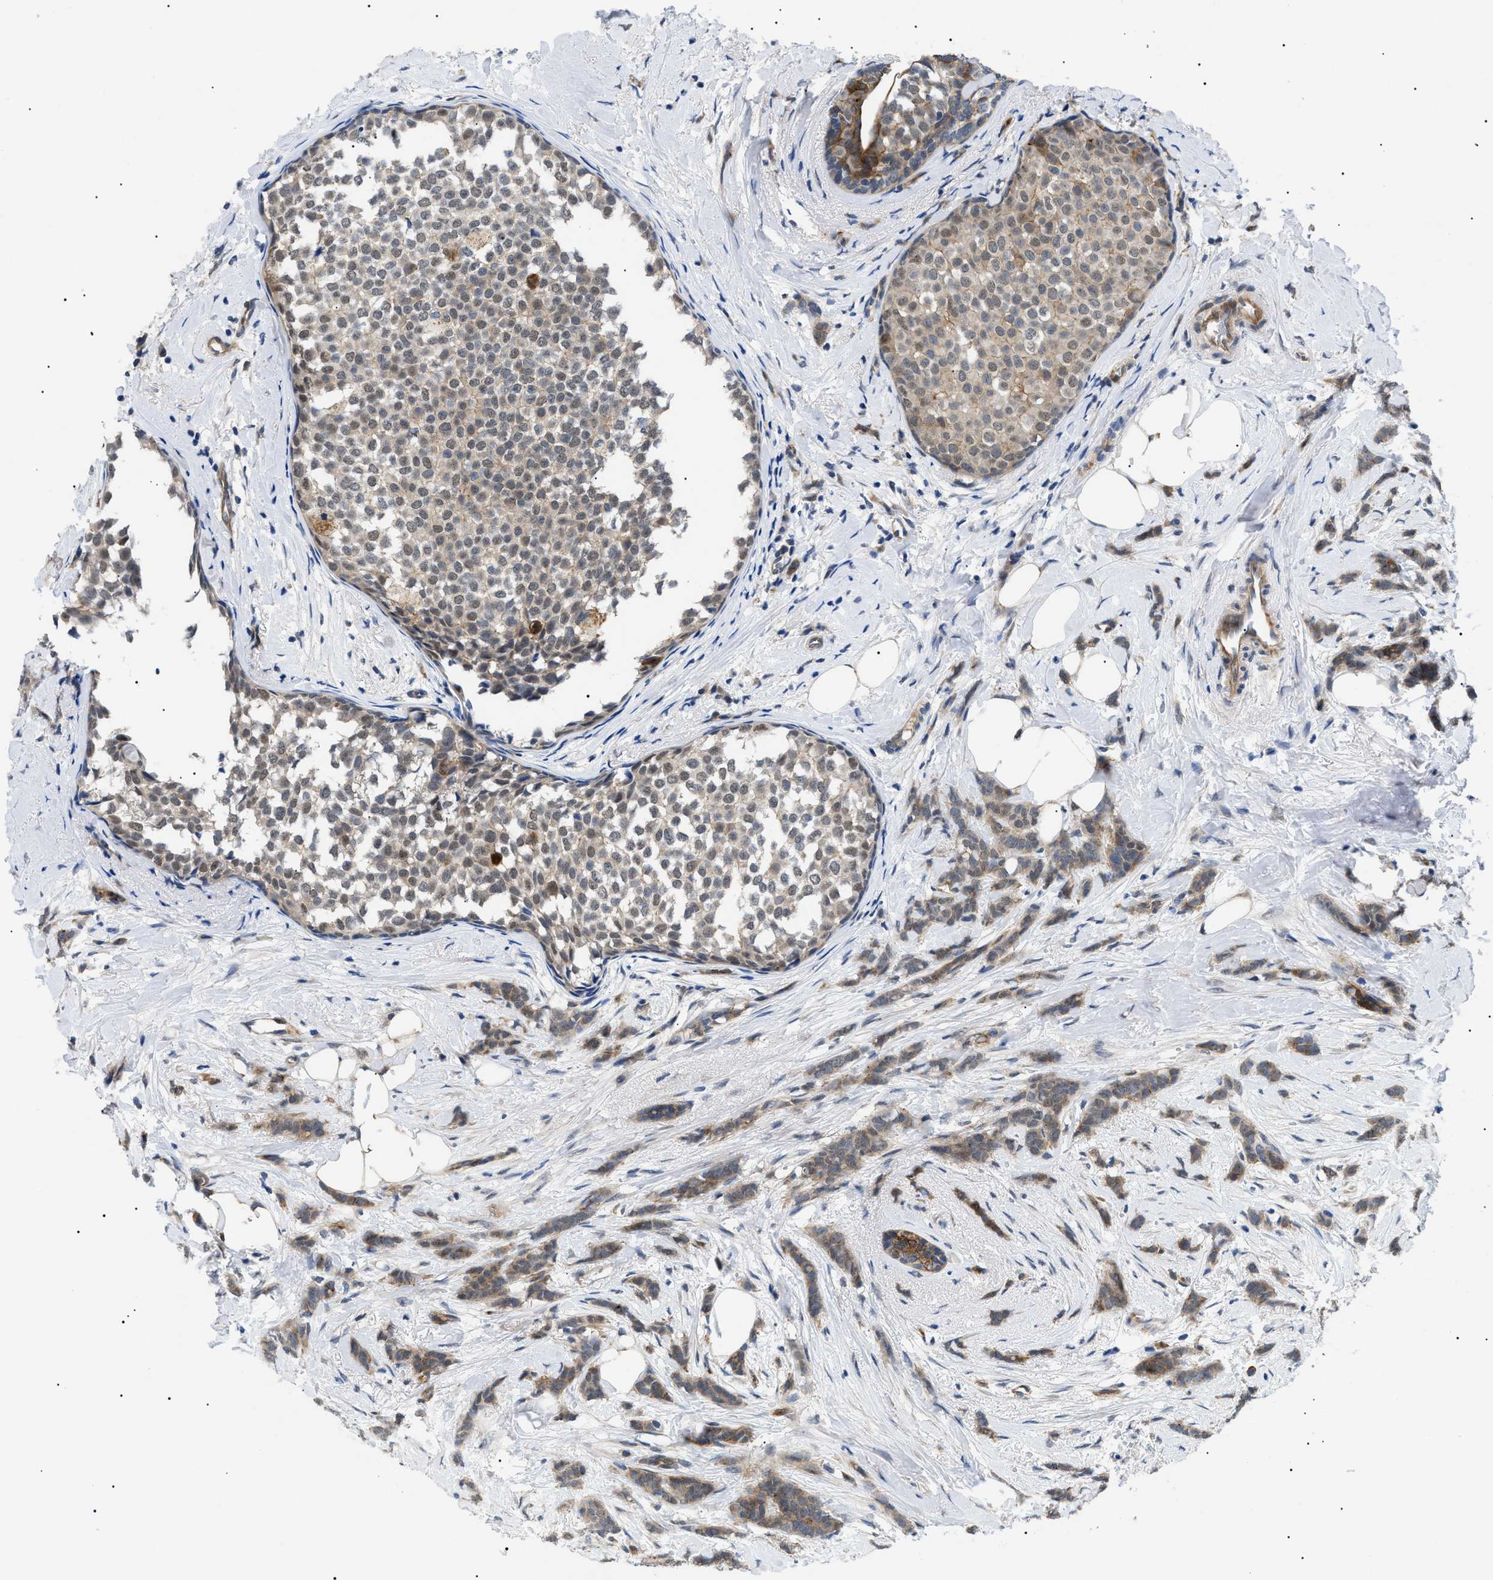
{"staining": {"intensity": "weak", "quantity": ">75%", "location": "cytoplasmic/membranous"}, "tissue": "breast cancer", "cell_type": "Tumor cells", "image_type": "cancer", "snomed": [{"axis": "morphology", "description": "Lobular carcinoma, in situ"}, {"axis": "morphology", "description": "Lobular carcinoma"}, {"axis": "topography", "description": "Breast"}], "caption": "A micrograph of breast cancer stained for a protein demonstrates weak cytoplasmic/membranous brown staining in tumor cells.", "gene": "CRCP", "patient": {"sex": "female", "age": 41}}